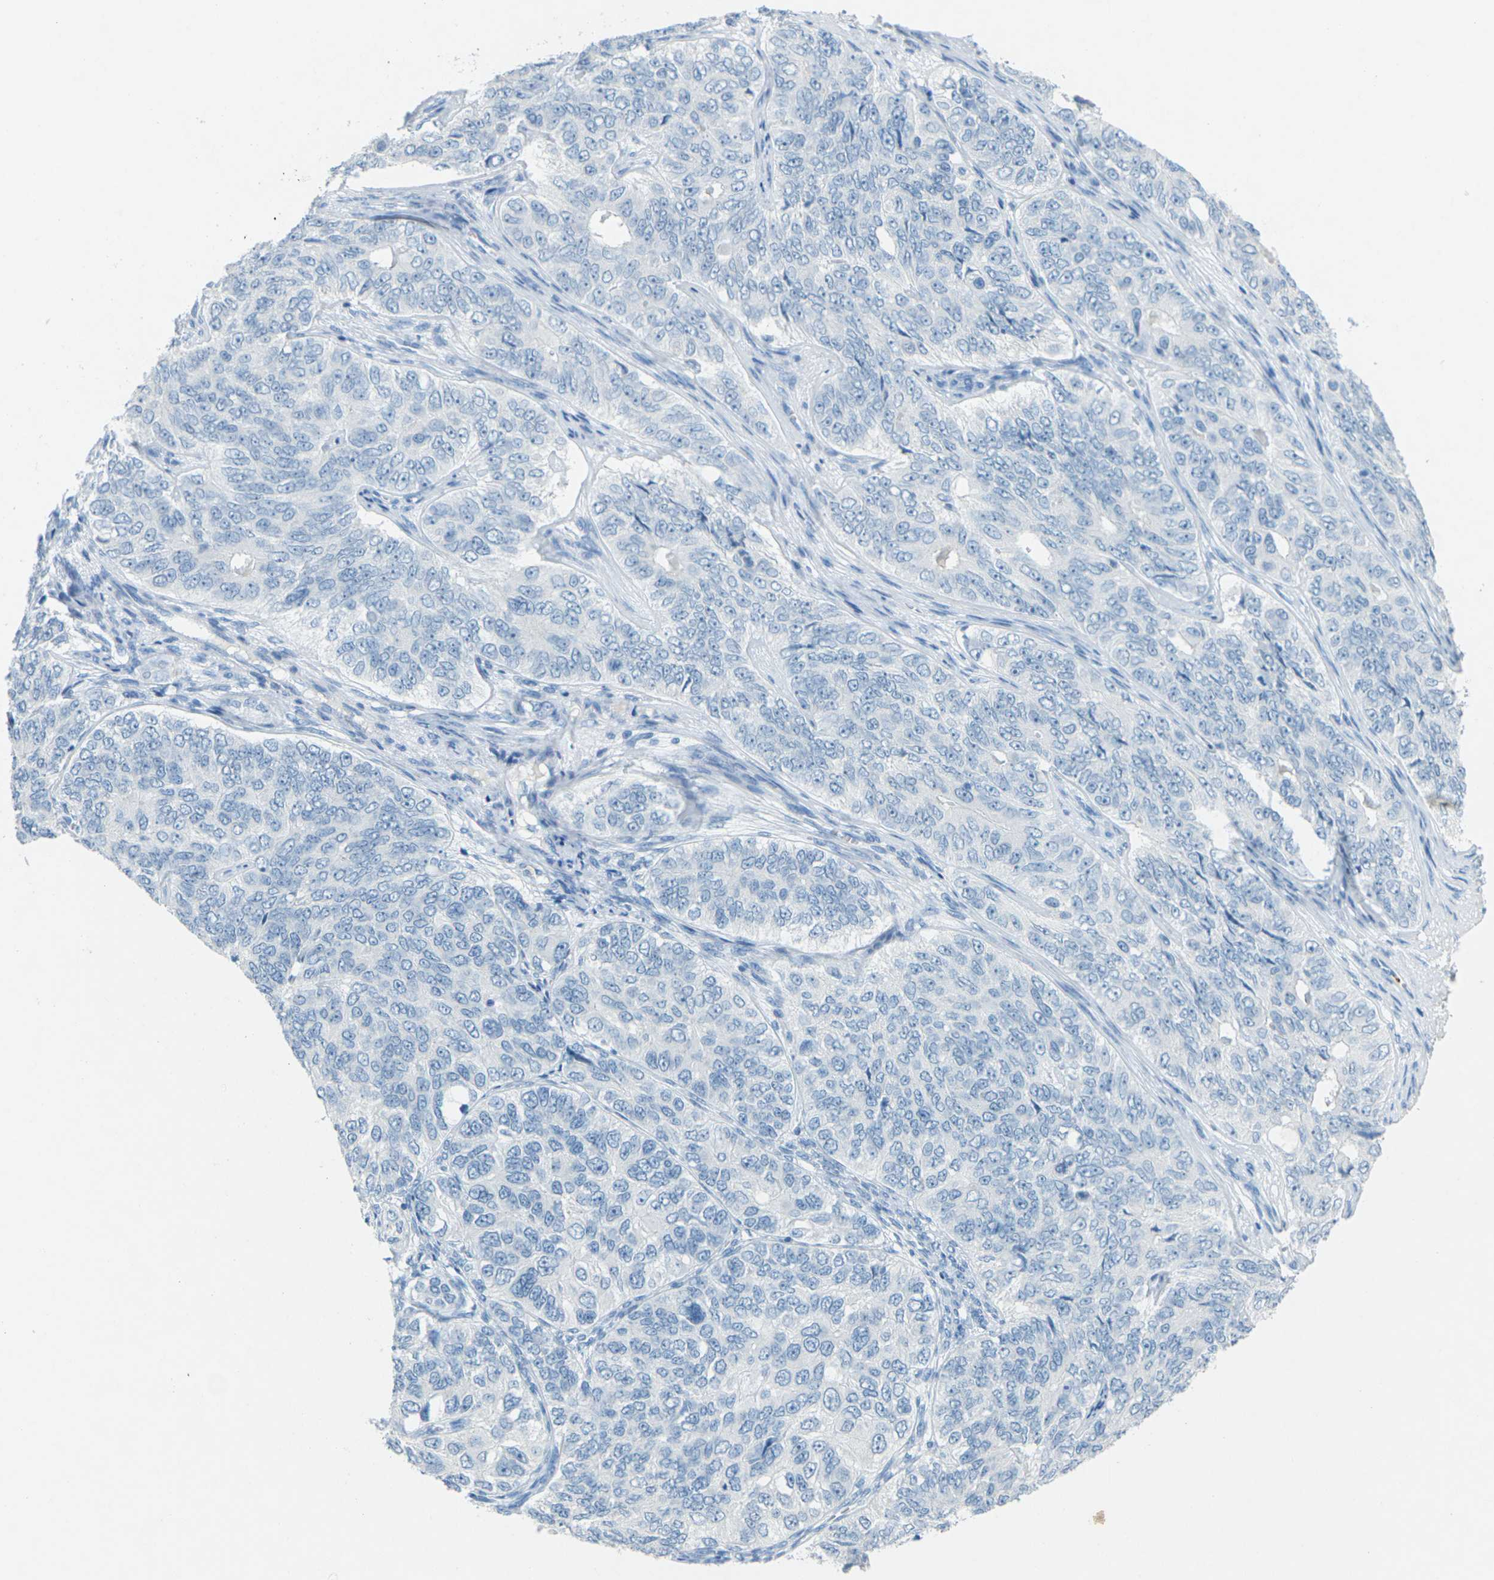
{"staining": {"intensity": "negative", "quantity": "none", "location": "none"}, "tissue": "ovarian cancer", "cell_type": "Tumor cells", "image_type": "cancer", "snomed": [{"axis": "morphology", "description": "Carcinoma, endometroid"}, {"axis": "topography", "description": "Ovary"}], "caption": "High power microscopy image of an immunohistochemistry micrograph of ovarian endometroid carcinoma, revealing no significant expression in tumor cells.", "gene": "CDH16", "patient": {"sex": "female", "age": 51}}